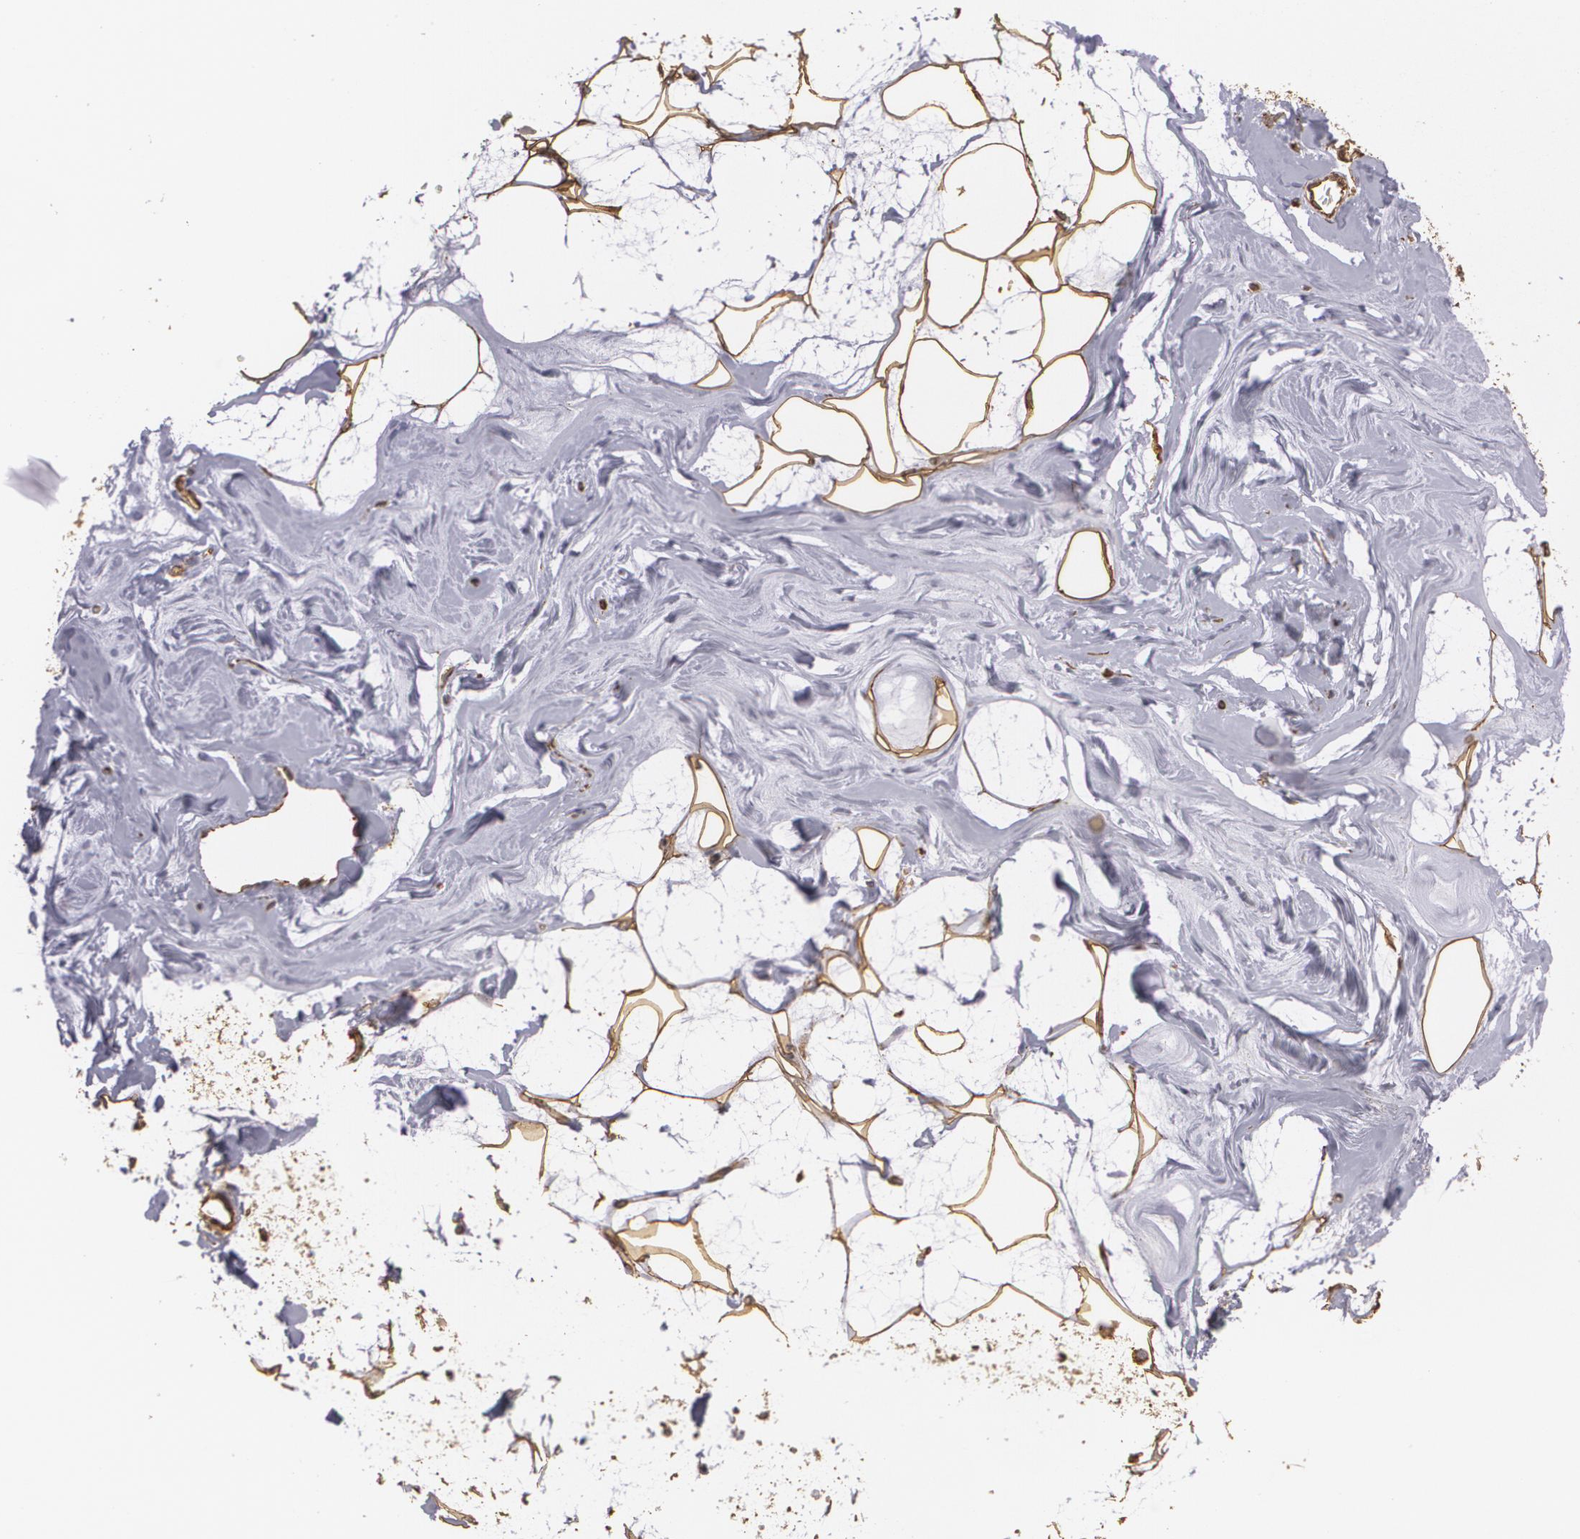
{"staining": {"intensity": "strong", "quantity": ">75%", "location": "cytoplasmic/membranous"}, "tissue": "breast", "cell_type": "Adipocytes", "image_type": "normal", "snomed": [{"axis": "morphology", "description": "Normal tissue, NOS"}, {"axis": "morphology", "description": "Fibrosis, NOS"}, {"axis": "topography", "description": "Breast"}], "caption": "Immunohistochemistry (IHC) of benign breast reveals high levels of strong cytoplasmic/membranous expression in approximately >75% of adipocytes.", "gene": "CYB5R3", "patient": {"sex": "female", "age": 39}}